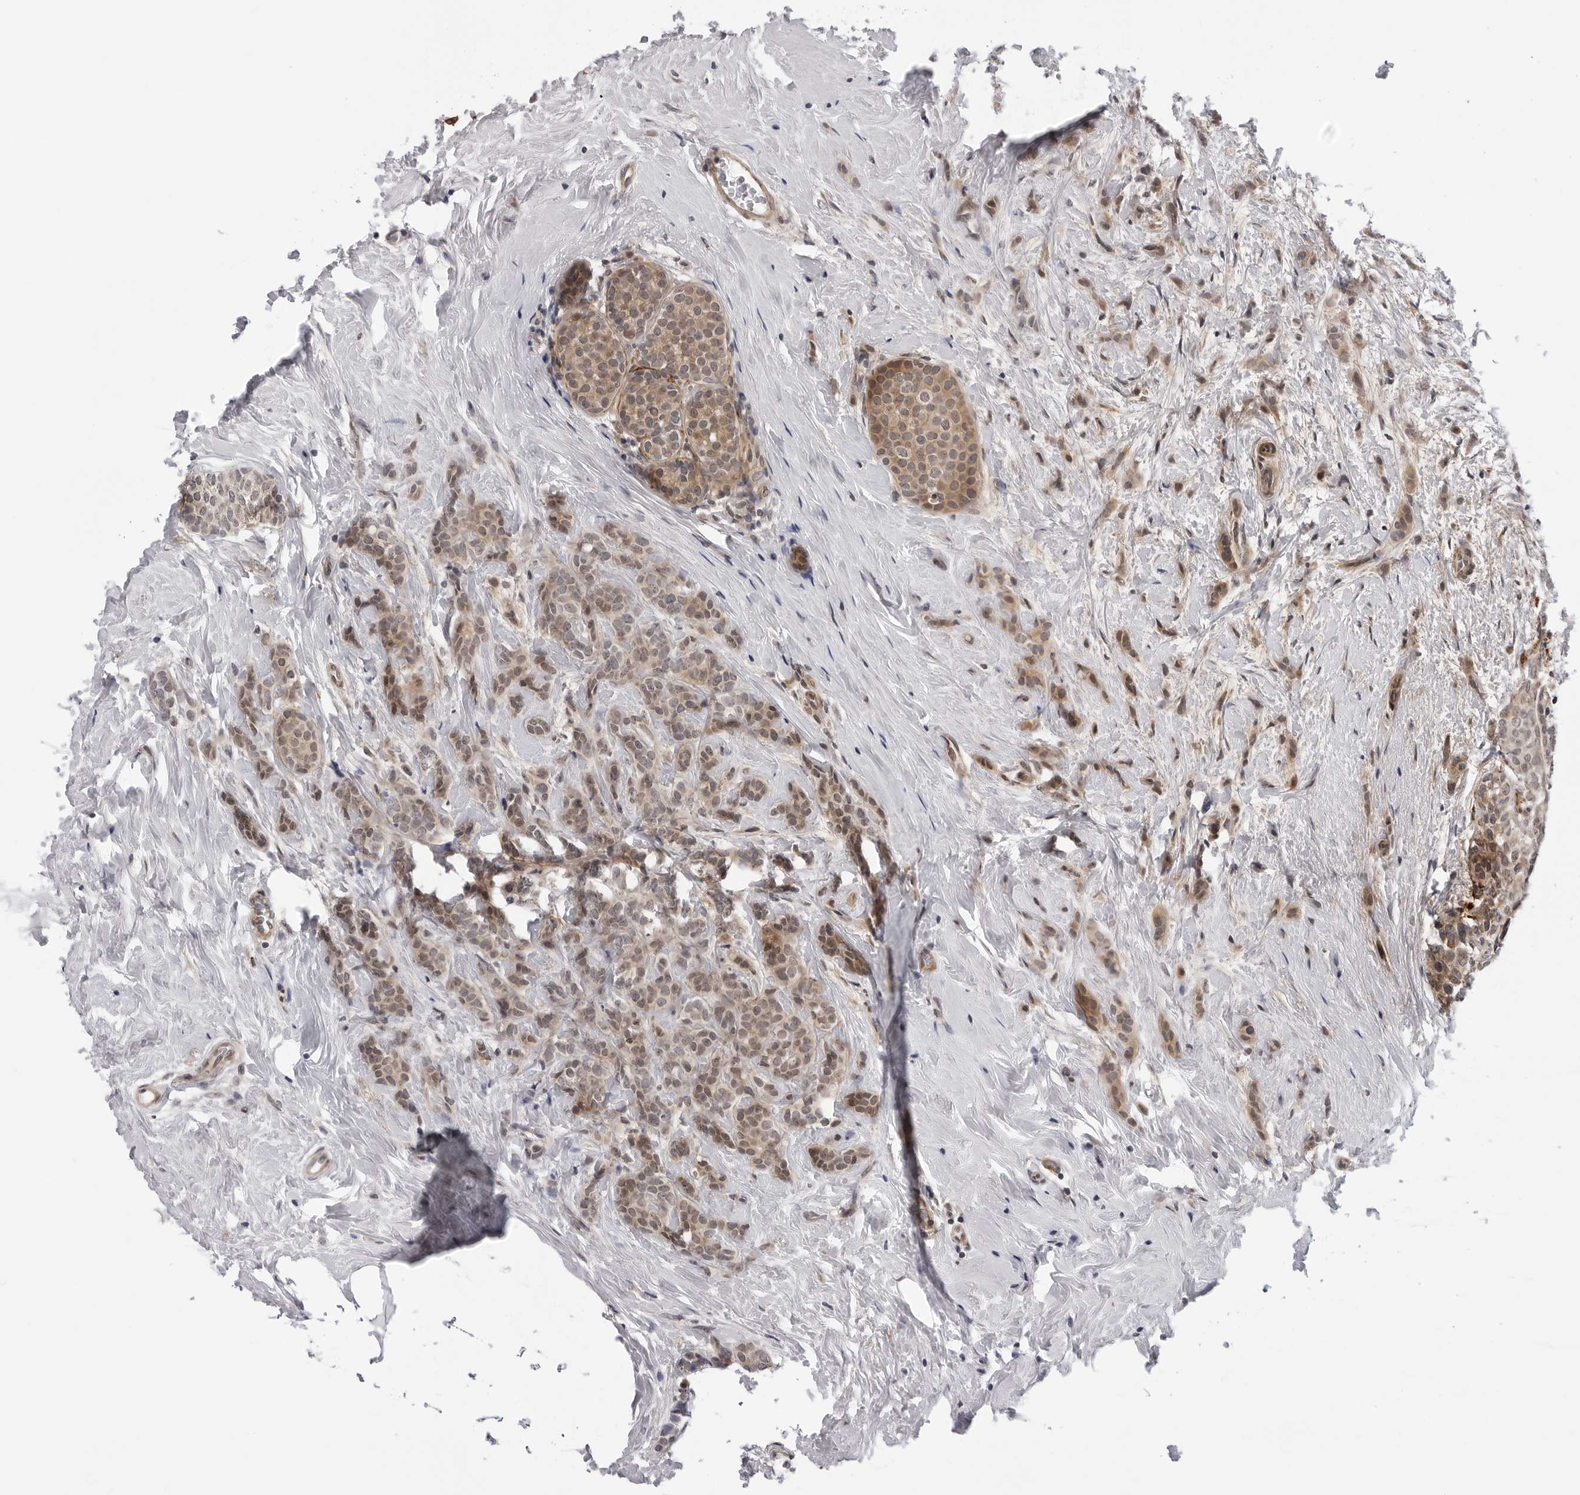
{"staining": {"intensity": "weak", "quantity": ">75%", "location": "cytoplasmic/membranous,nuclear"}, "tissue": "breast cancer", "cell_type": "Tumor cells", "image_type": "cancer", "snomed": [{"axis": "morphology", "description": "Lobular carcinoma, in situ"}, {"axis": "morphology", "description": "Lobular carcinoma"}, {"axis": "topography", "description": "Breast"}], "caption": "Immunohistochemistry micrograph of human breast cancer (lobular carcinoma in situ) stained for a protein (brown), which reveals low levels of weak cytoplasmic/membranous and nuclear staining in approximately >75% of tumor cells.", "gene": "KIAA1614", "patient": {"sex": "female", "age": 41}}